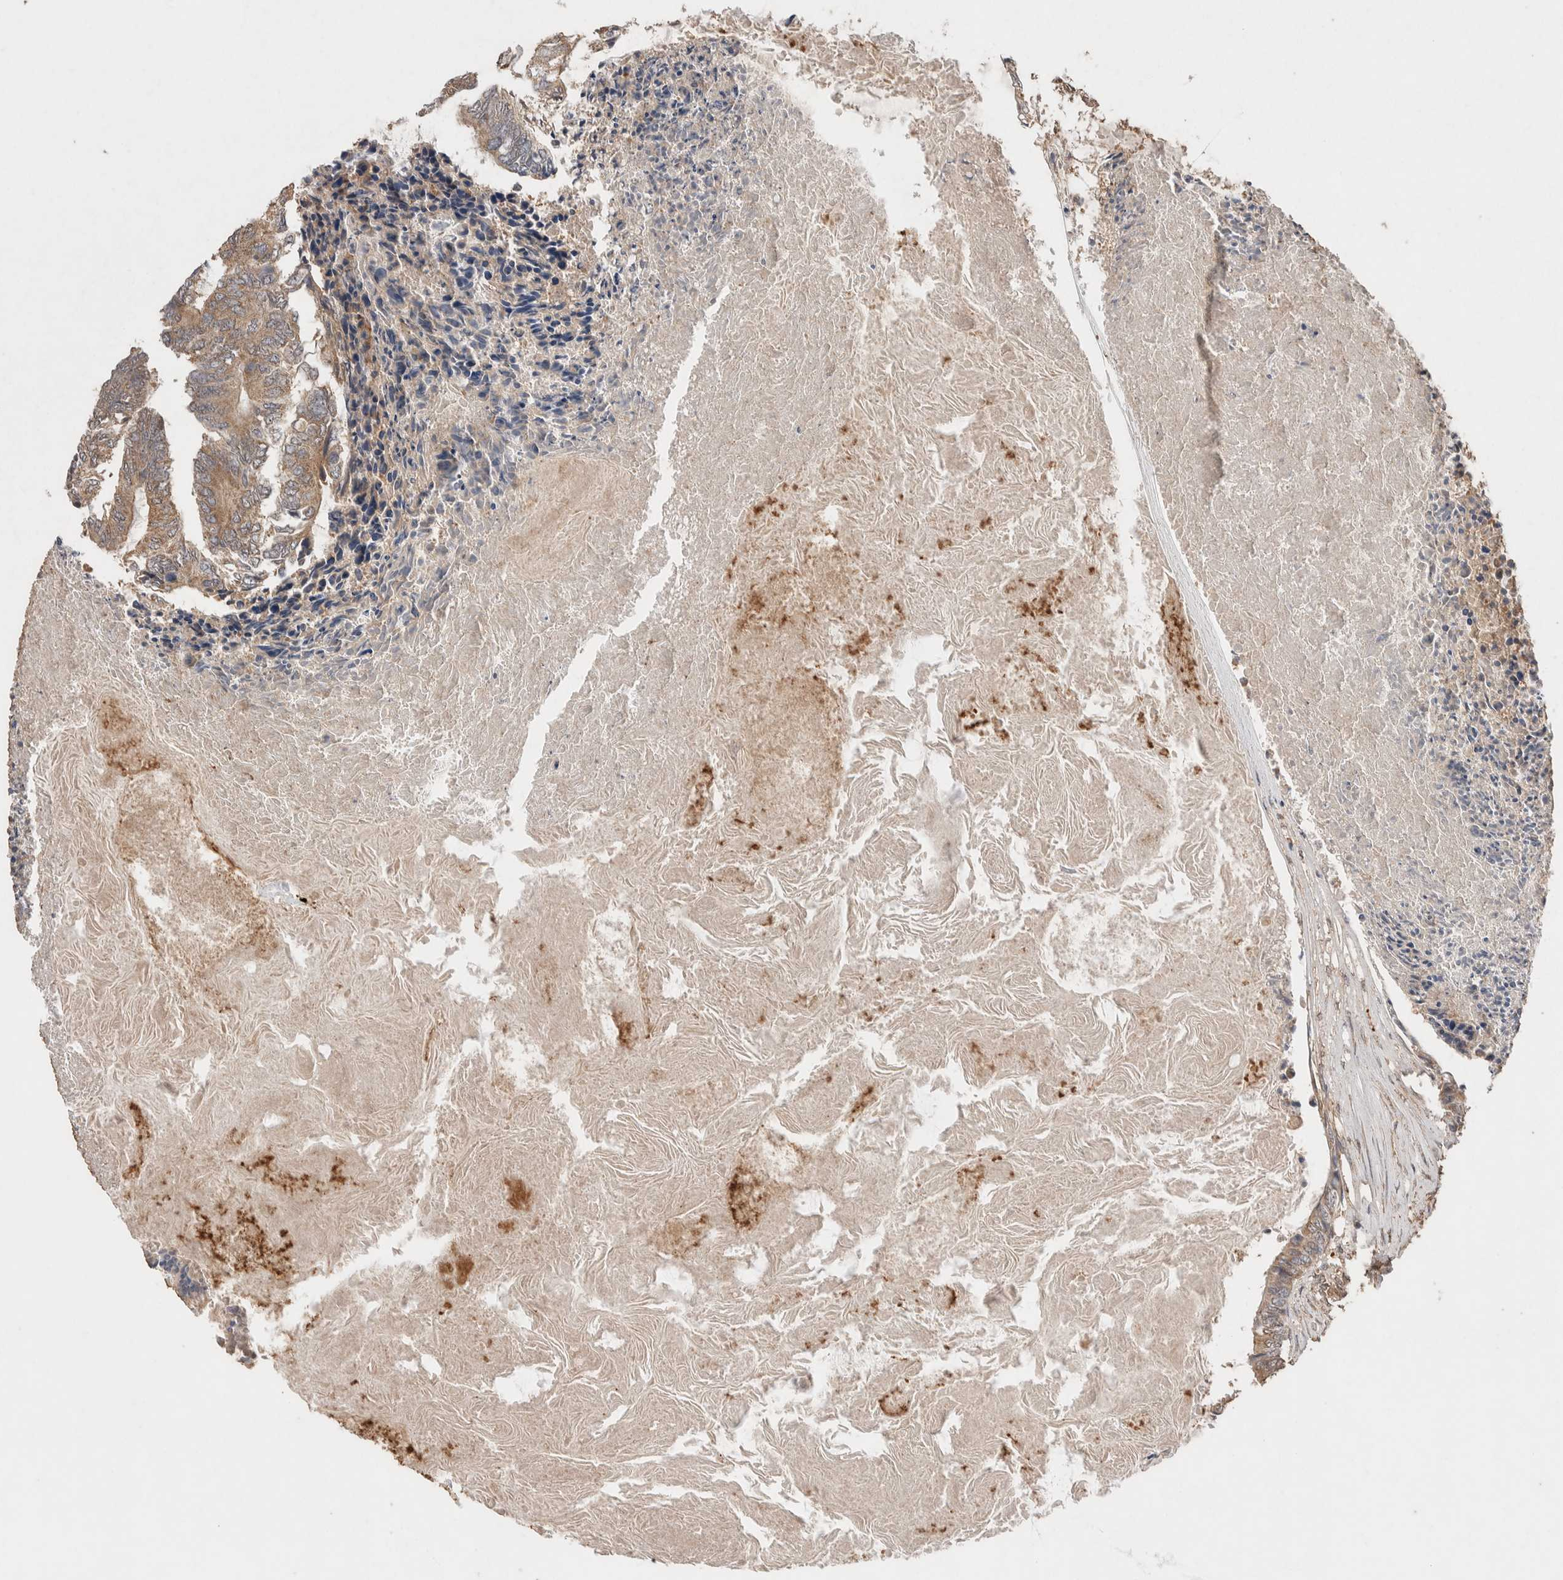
{"staining": {"intensity": "weak", "quantity": ">75%", "location": "cytoplasmic/membranous"}, "tissue": "colorectal cancer", "cell_type": "Tumor cells", "image_type": "cancer", "snomed": [{"axis": "morphology", "description": "Adenocarcinoma, NOS"}, {"axis": "topography", "description": "Rectum"}], "caption": "About >75% of tumor cells in human colorectal adenocarcinoma show weak cytoplasmic/membranous protein positivity as visualized by brown immunohistochemical staining.", "gene": "KCNJ5", "patient": {"sex": "male", "age": 63}}